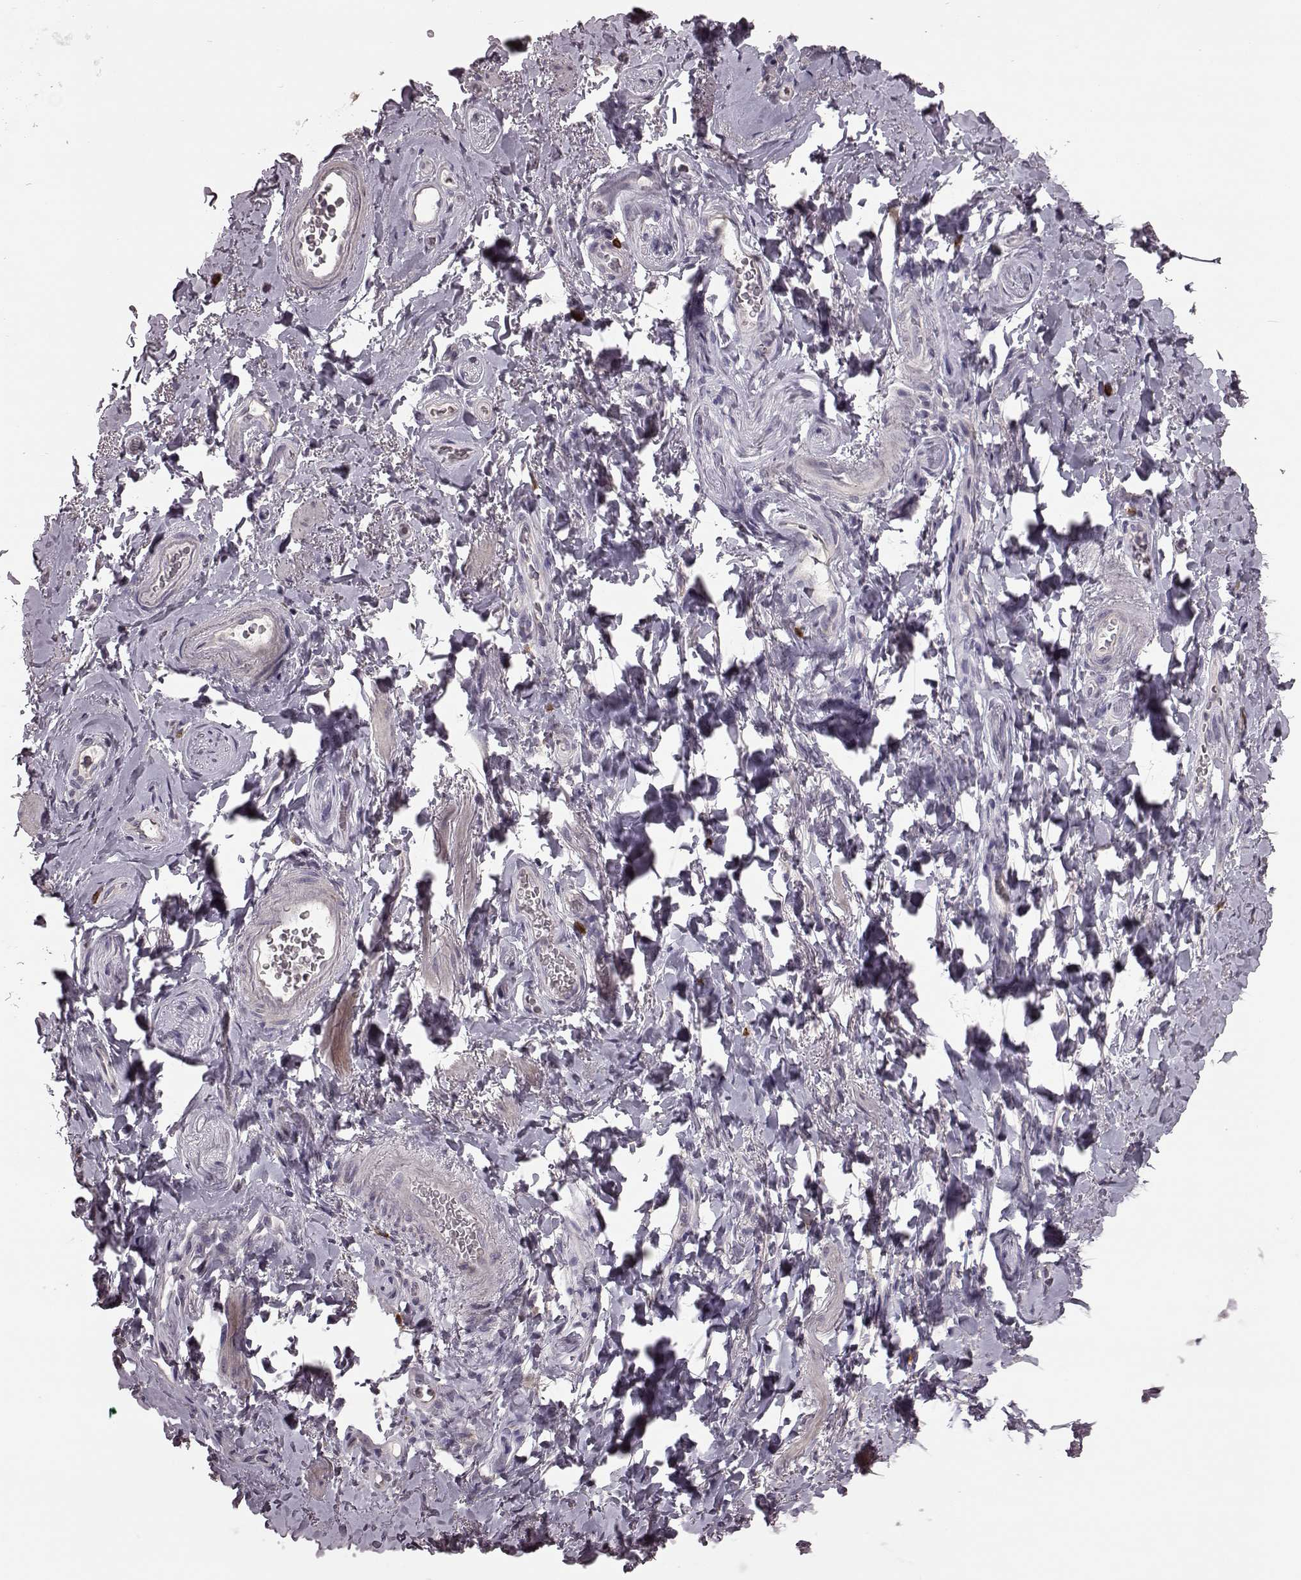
{"staining": {"intensity": "negative", "quantity": "none", "location": "none"}, "tissue": "adipose tissue", "cell_type": "Adipocytes", "image_type": "normal", "snomed": [{"axis": "morphology", "description": "Normal tissue, NOS"}, {"axis": "topography", "description": "Anal"}, {"axis": "topography", "description": "Peripheral nerve tissue"}], "caption": "IHC histopathology image of normal adipose tissue stained for a protein (brown), which reveals no positivity in adipocytes.", "gene": "SLC52A3", "patient": {"sex": "male", "age": 53}}